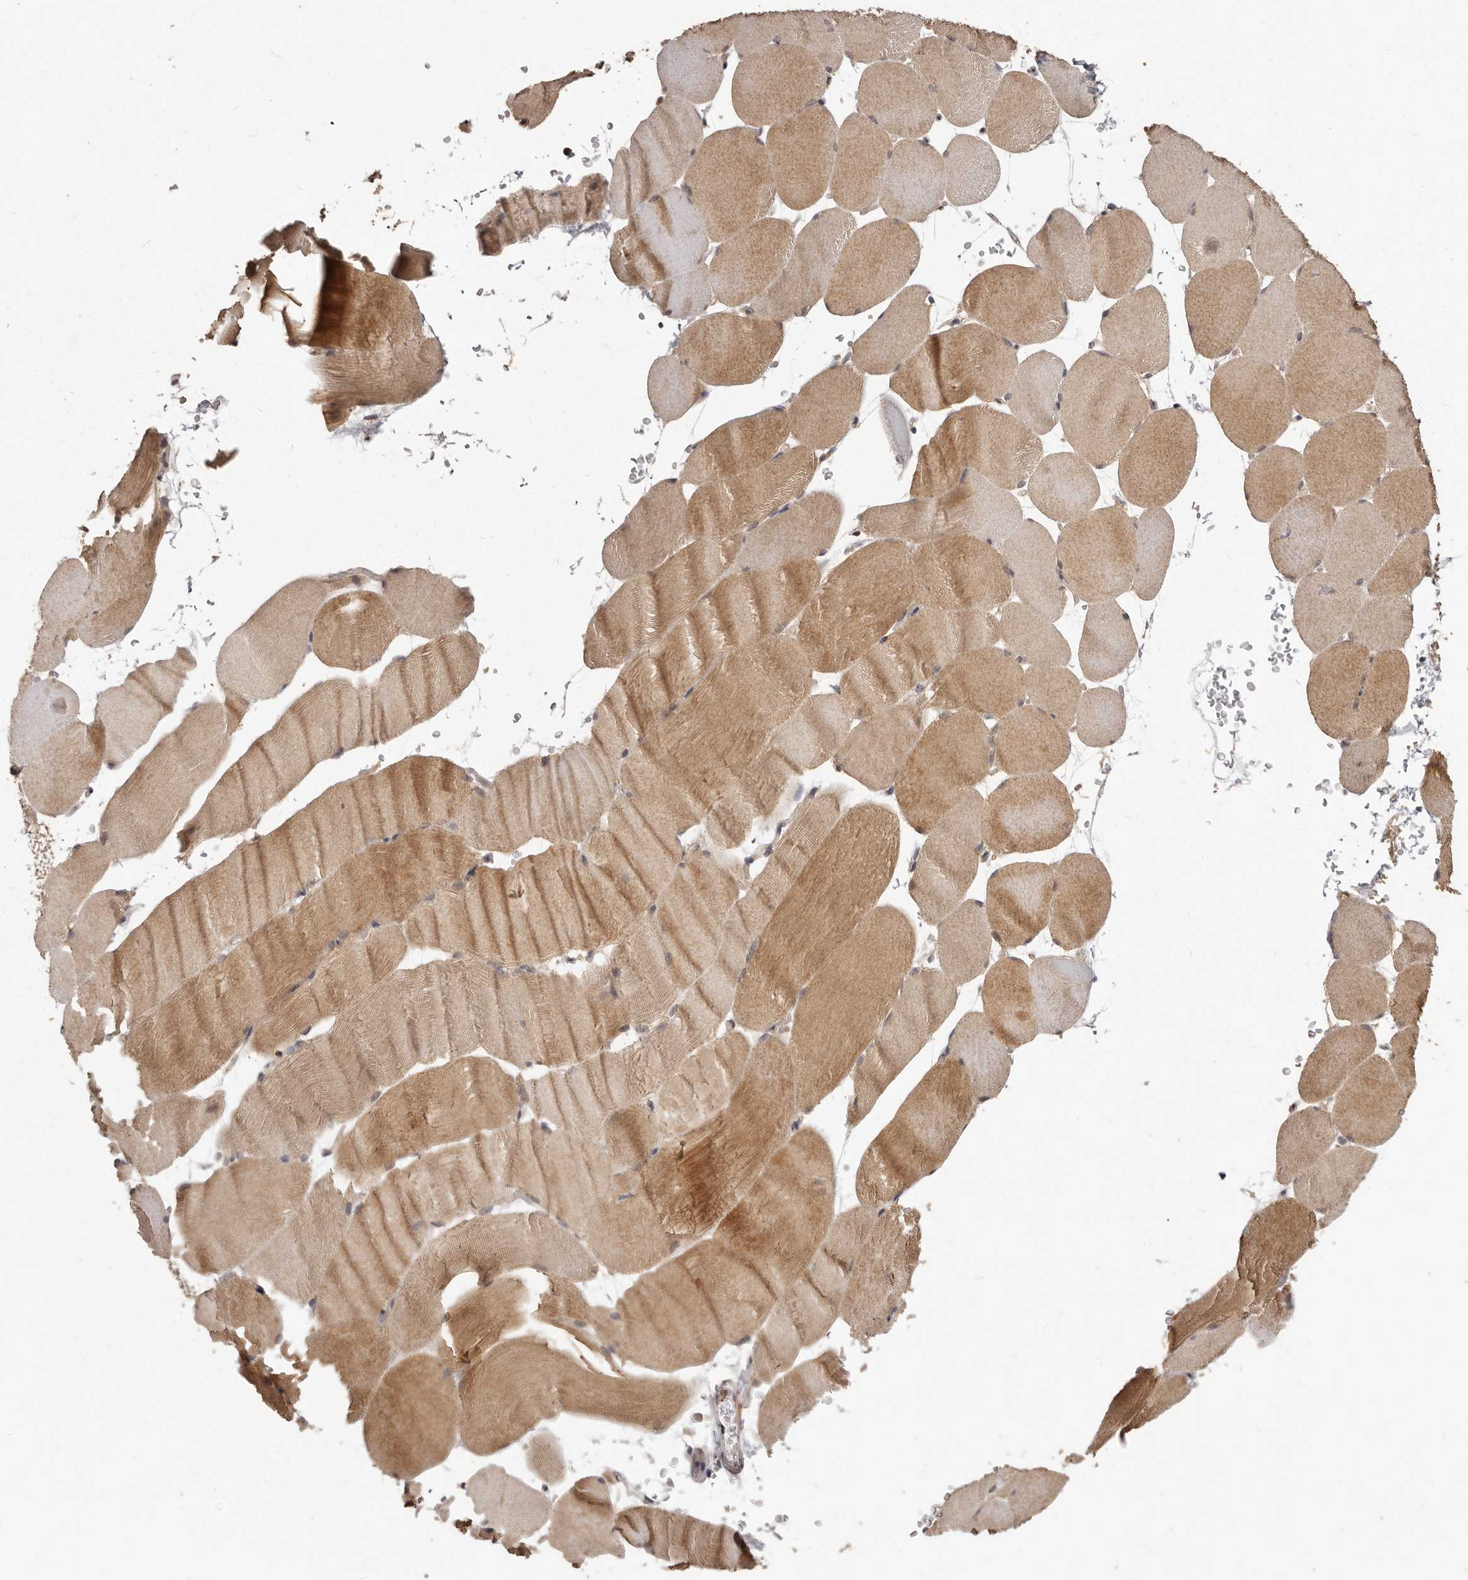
{"staining": {"intensity": "moderate", "quantity": ">75%", "location": "cytoplasmic/membranous"}, "tissue": "skeletal muscle", "cell_type": "Myocytes", "image_type": "normal", "snomed": [{"axis": "morphology", "description": "Normal tissue, NOS"}, {"axis": "topography", "description": "Skeletal muscle"}, {"axis": "topography", "description": "Parathyroid gland"}], "caption": "This photomicrograph shows immunohistochemistry (IHC) staining of benign human skeletal muscle, with medium moderate cytoplasmic/membranous positivity in approximately >75% of myocytes.", "gene": "MTO1", "patient": {"sex": "female", "age": 37}}